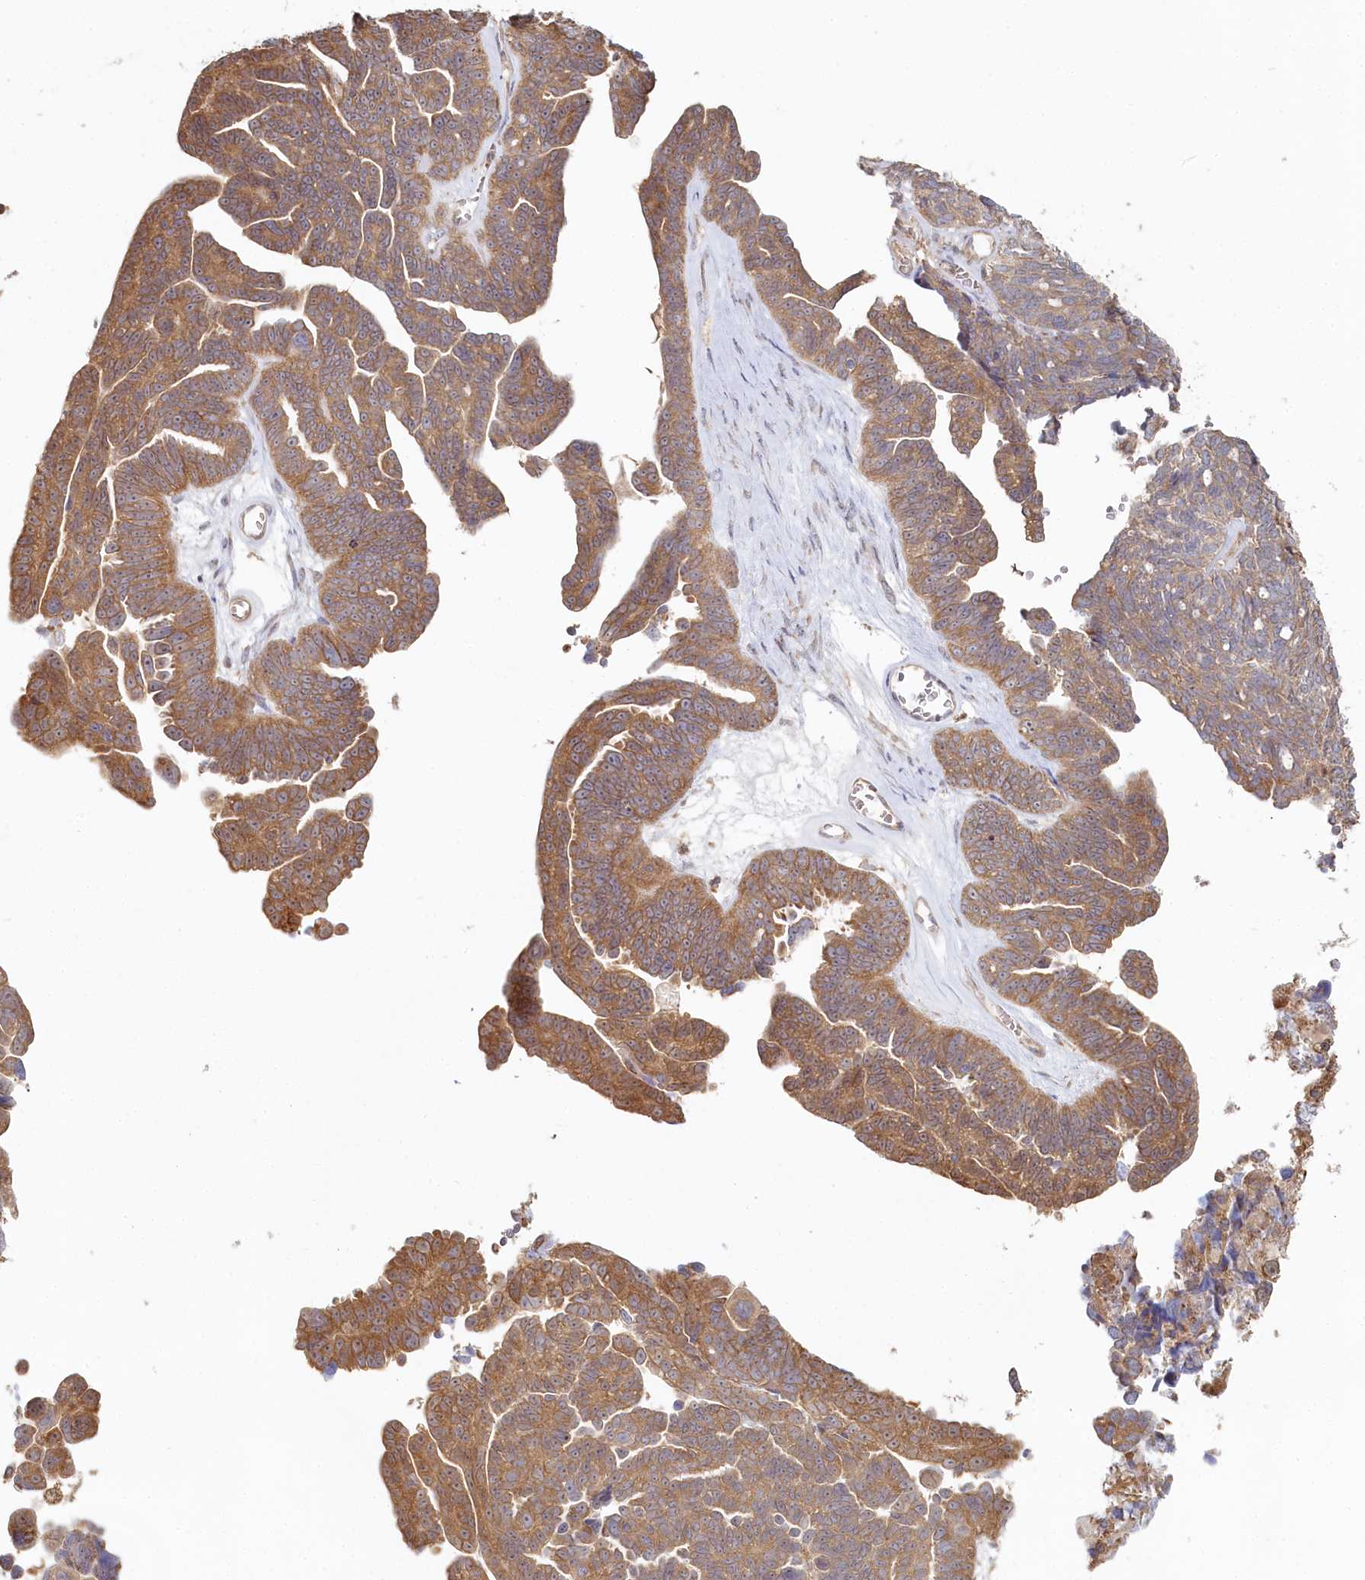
{"staining": {"intensity": "moderate", "quantity": "25%-75%", "location": "cytoplasmic/membranous"}, "tissue": "ovarian cancer", "cell_type": "Tumor cells", "image_type": "cancer", "snomed": [{"axis": "morphology", "description": "Cystadenocarcinoma, serous, NOS"}, {"axis": "topography", "description": "Ovary"}], "caption": "IHC image of neoplastic tissue: ovarian cancer (serous cystadenocarcinoma) stained using immunohistochemistry demonstrates medium levels of moderate protein expression localized specifically in the cytoplasmic/membranous of tumor cells, appearing as a cytoplasmic/membranous brown color.", "gene": "HAL", "patient": {"sex": "female", "age": 79}}